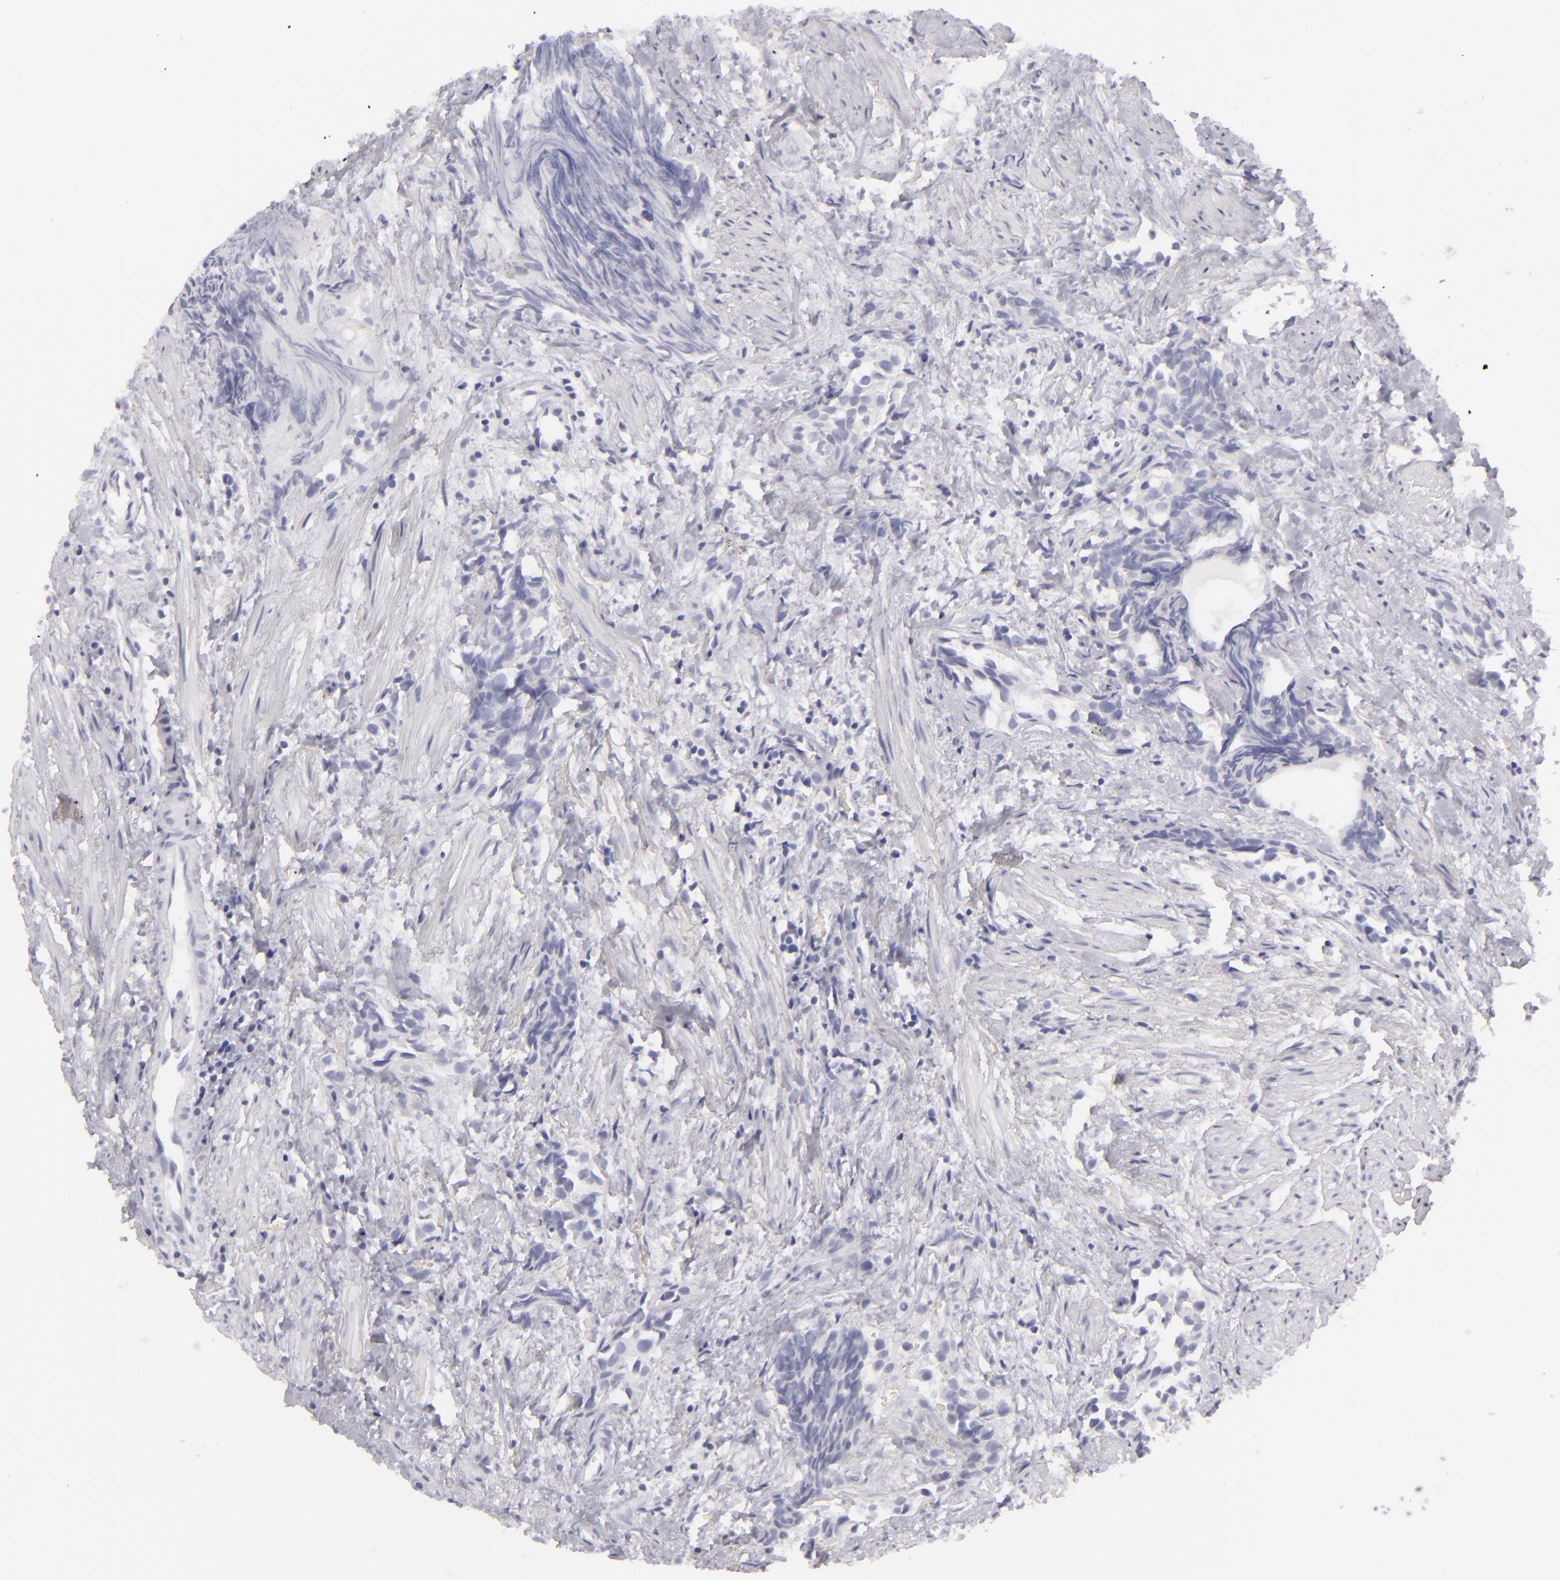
{"staining": {"intensity": "negative", "quantity": "none", "location": "none"}, "tissue": "urothelial cancer", "cell_type": "Tumor cells", "image_type": "cancer", "snomed": [{"axis": "morphology", "description": "Urothelial carcinoma, High grade"}, {"axis": "topography", "description": "Urinary bladder"}], "caption": "A high-resolution photomicrograph shows immunohistochemistry staining of urothelial cancer, which displays no significant positivity in tumor cells.", "gene": "CDX2", "patient": {"sex": "female", "age": 78}}